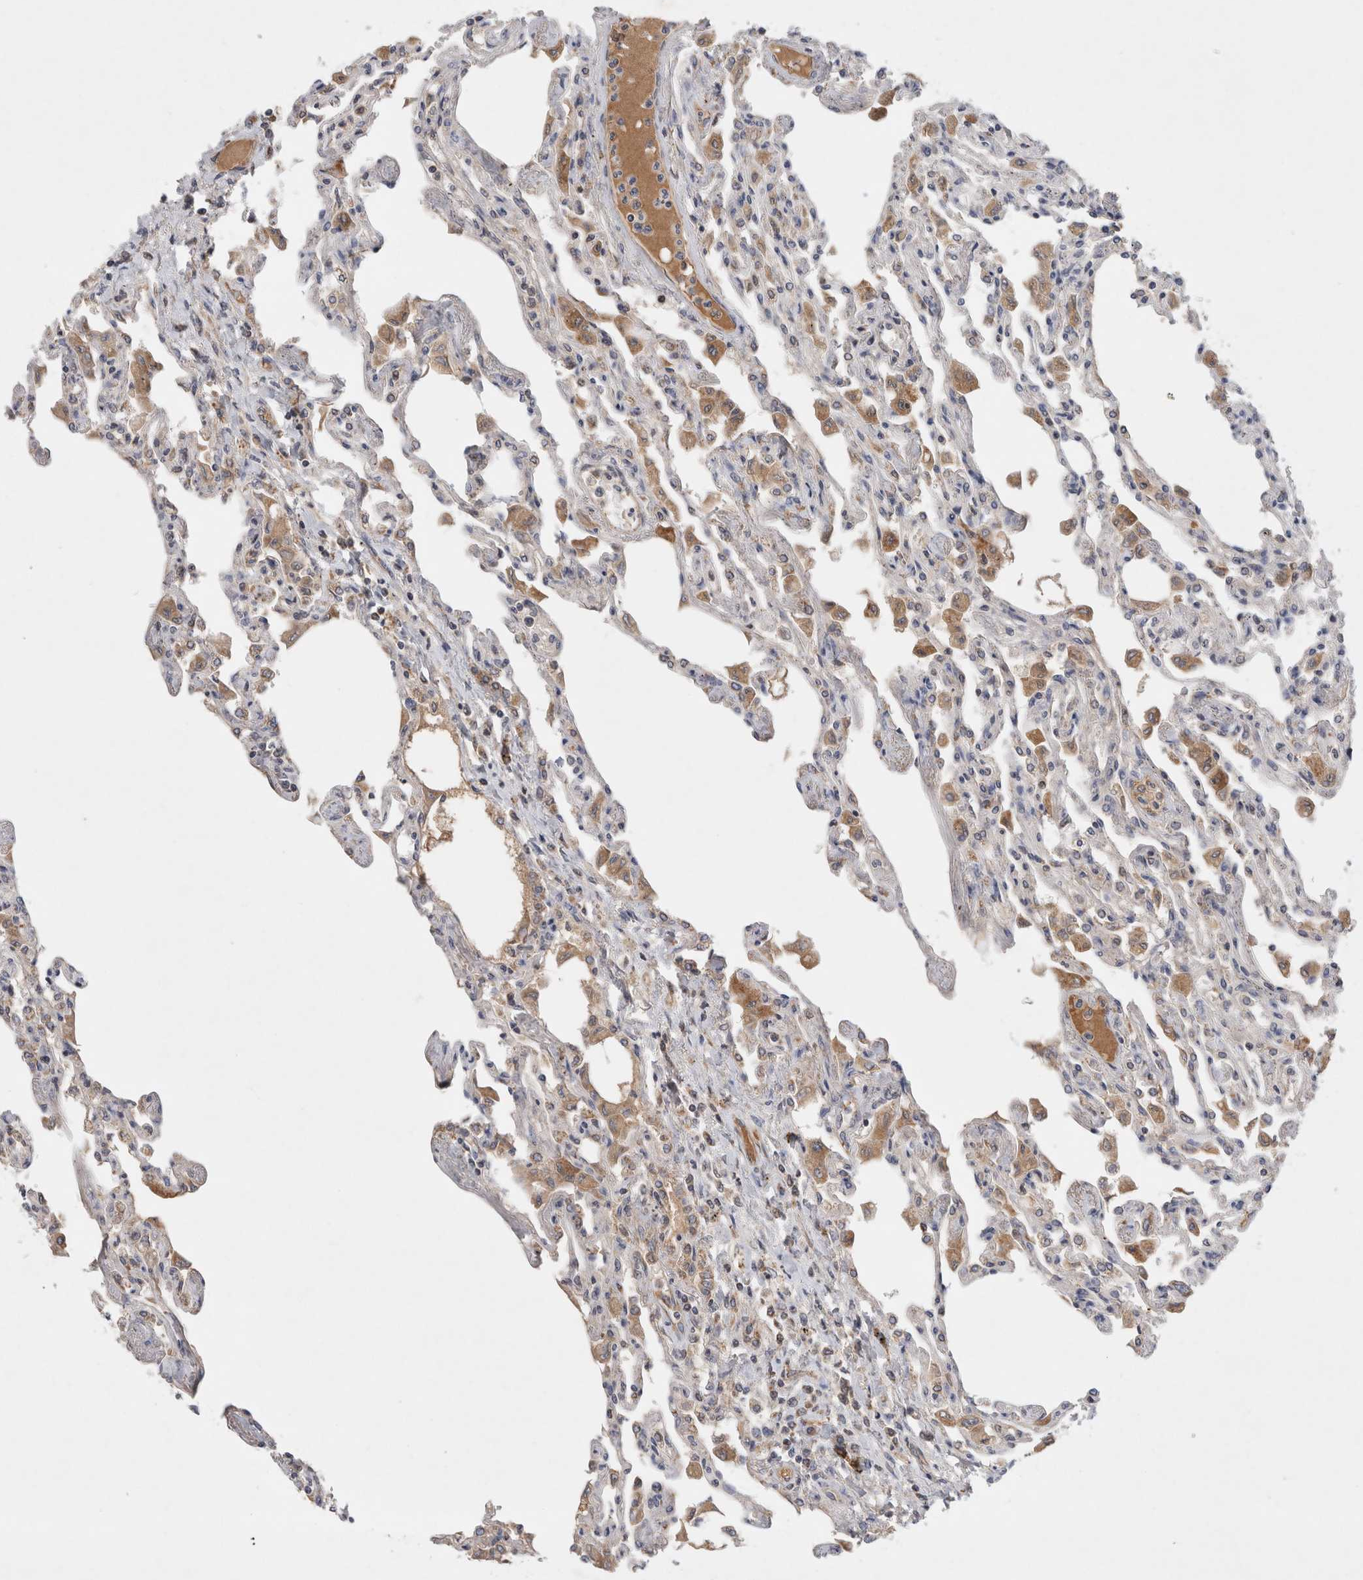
{"staining": {"intensity": "moderate", "quantity": "<25%", "location": "cytoplasmic/membranous"}, "tissue": "lung", "cell_type": "Alveolar cells", "image_type": "normal", "snomed": [{"axis": "morphology", "description": "Normal tissue, NOS"}, {"axis": "topography", "description": "Bronchus"}, {"axis": "topography", "description": "Lung"}], "caption": "Approximately <25% of alveolar cells in unremarkable human lung exhibit moderate cytoplasmic/membranous protein expression as visualized by brown immunohistochemical staining.", "gene": "MRPS28", "patient": {"sex": "female", "age": 49}}